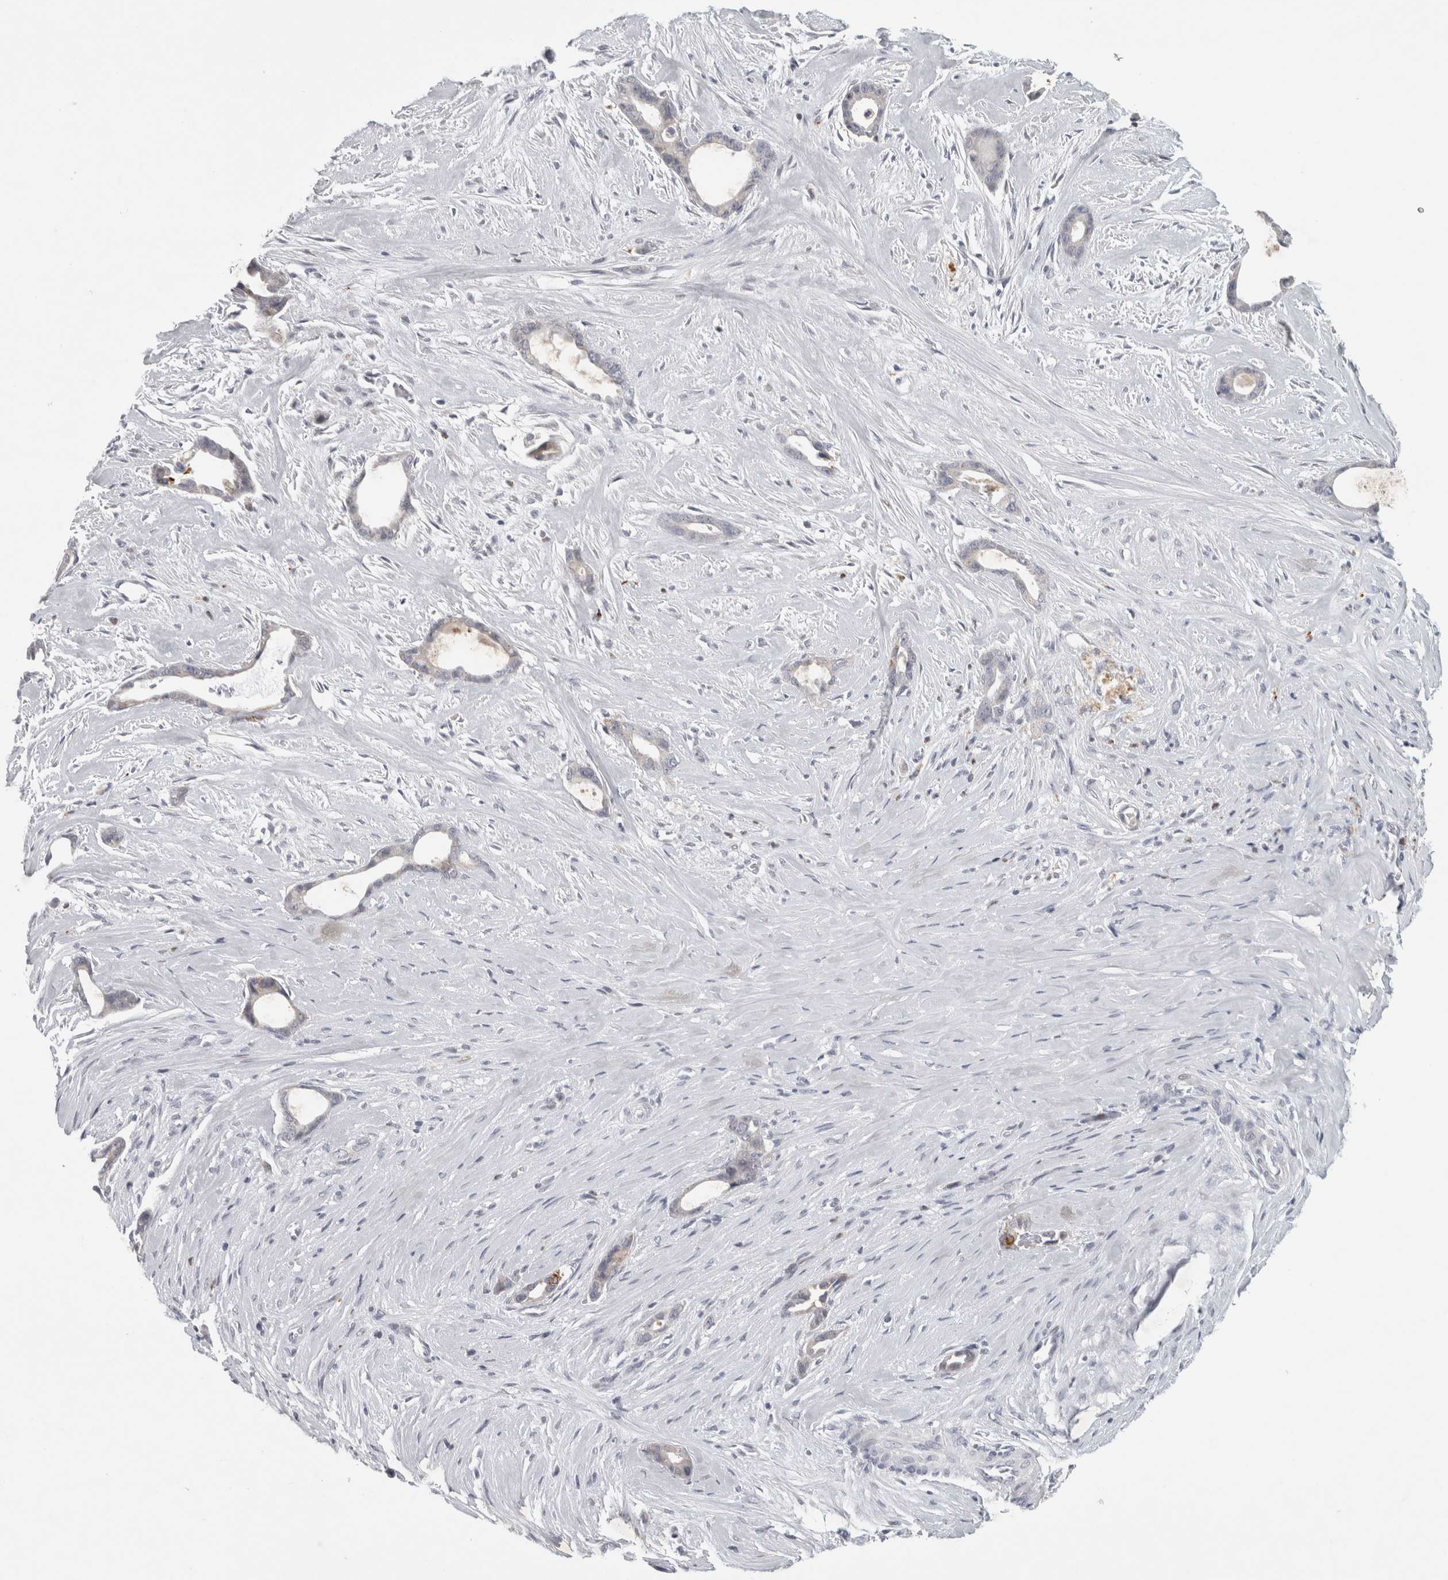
{"staining": {"intensity": "negative", "quantity": "none", "location": "none"}, "tissue": "liver cancer", "cell_type": "Tumor cells", "image_type": "cancer", "snomed": [{"axis": "morphology", "description": "Cholangiocarcinoma"}, {"axis": "topography", "description": "Liver"}], "caption": "An image of cholangiocarcinoma (liver) stained for a protein reveals no brown staining in tumor cells.", "gene": "PTPRN2", "patient": {"sex": "female", "age": 55}}